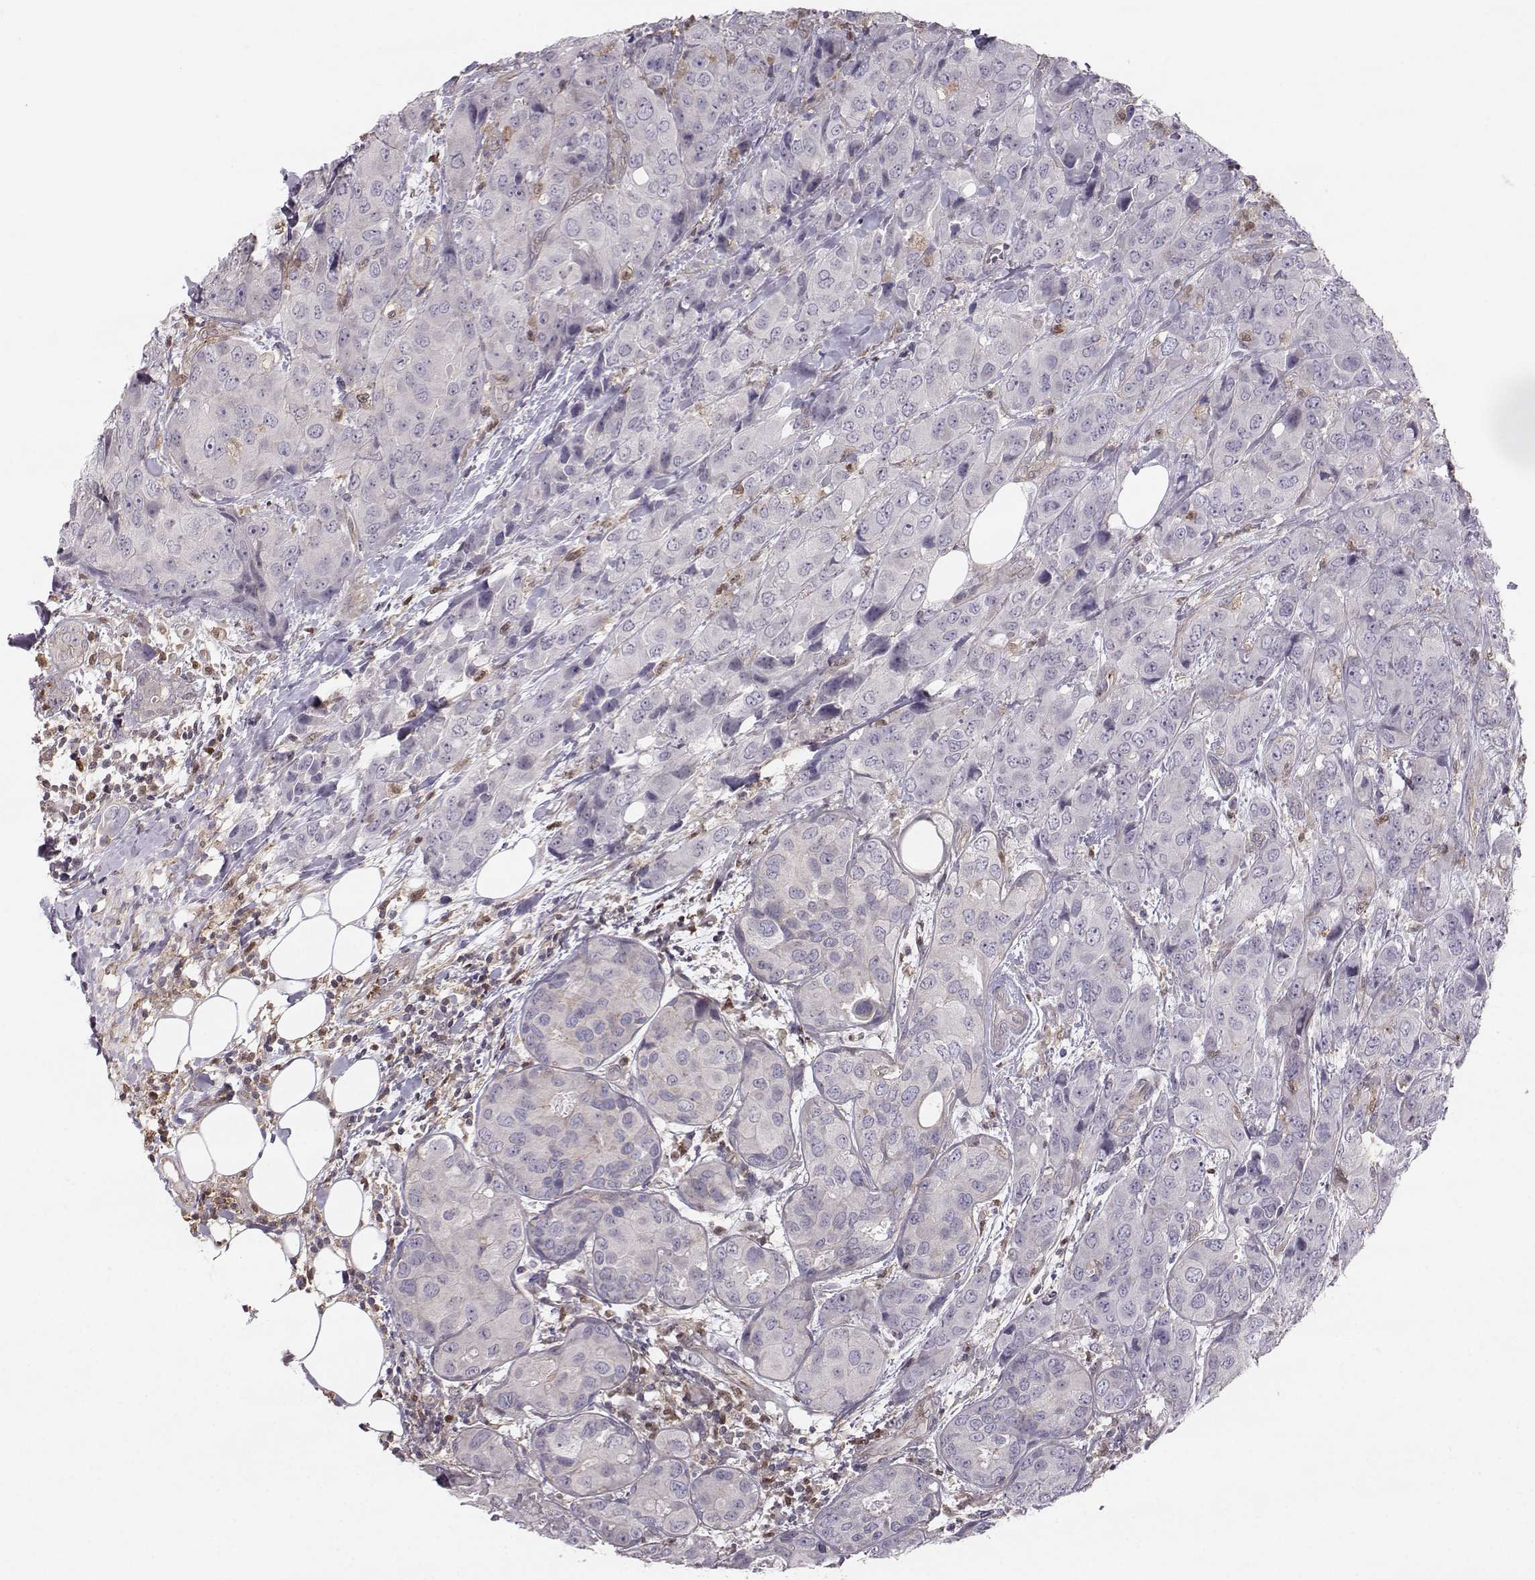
{"staining": {"intensity": "negative", "quantity": "none", "location": "none"}, "tissue": "breast cancer", "cell_type": "Tumor cells", "image_type": "cancer", "snomed": [{"axis": "morphology", "description": "Duct carcinoma"}, {"axis": "topography", "description": "Breast"}], "caption": "This is a micrograph of immunohistochemistry staining of breast intraductal carcinoma, which shows no expression in tumor cells. The staining was performed using DAB to visualize the protein expression in brown, while the nuclei were stained in blue with hematoxylin (Magnification: 20x).", "gene": "ASB16", "patient": {"sex": "female", "age": 43}}